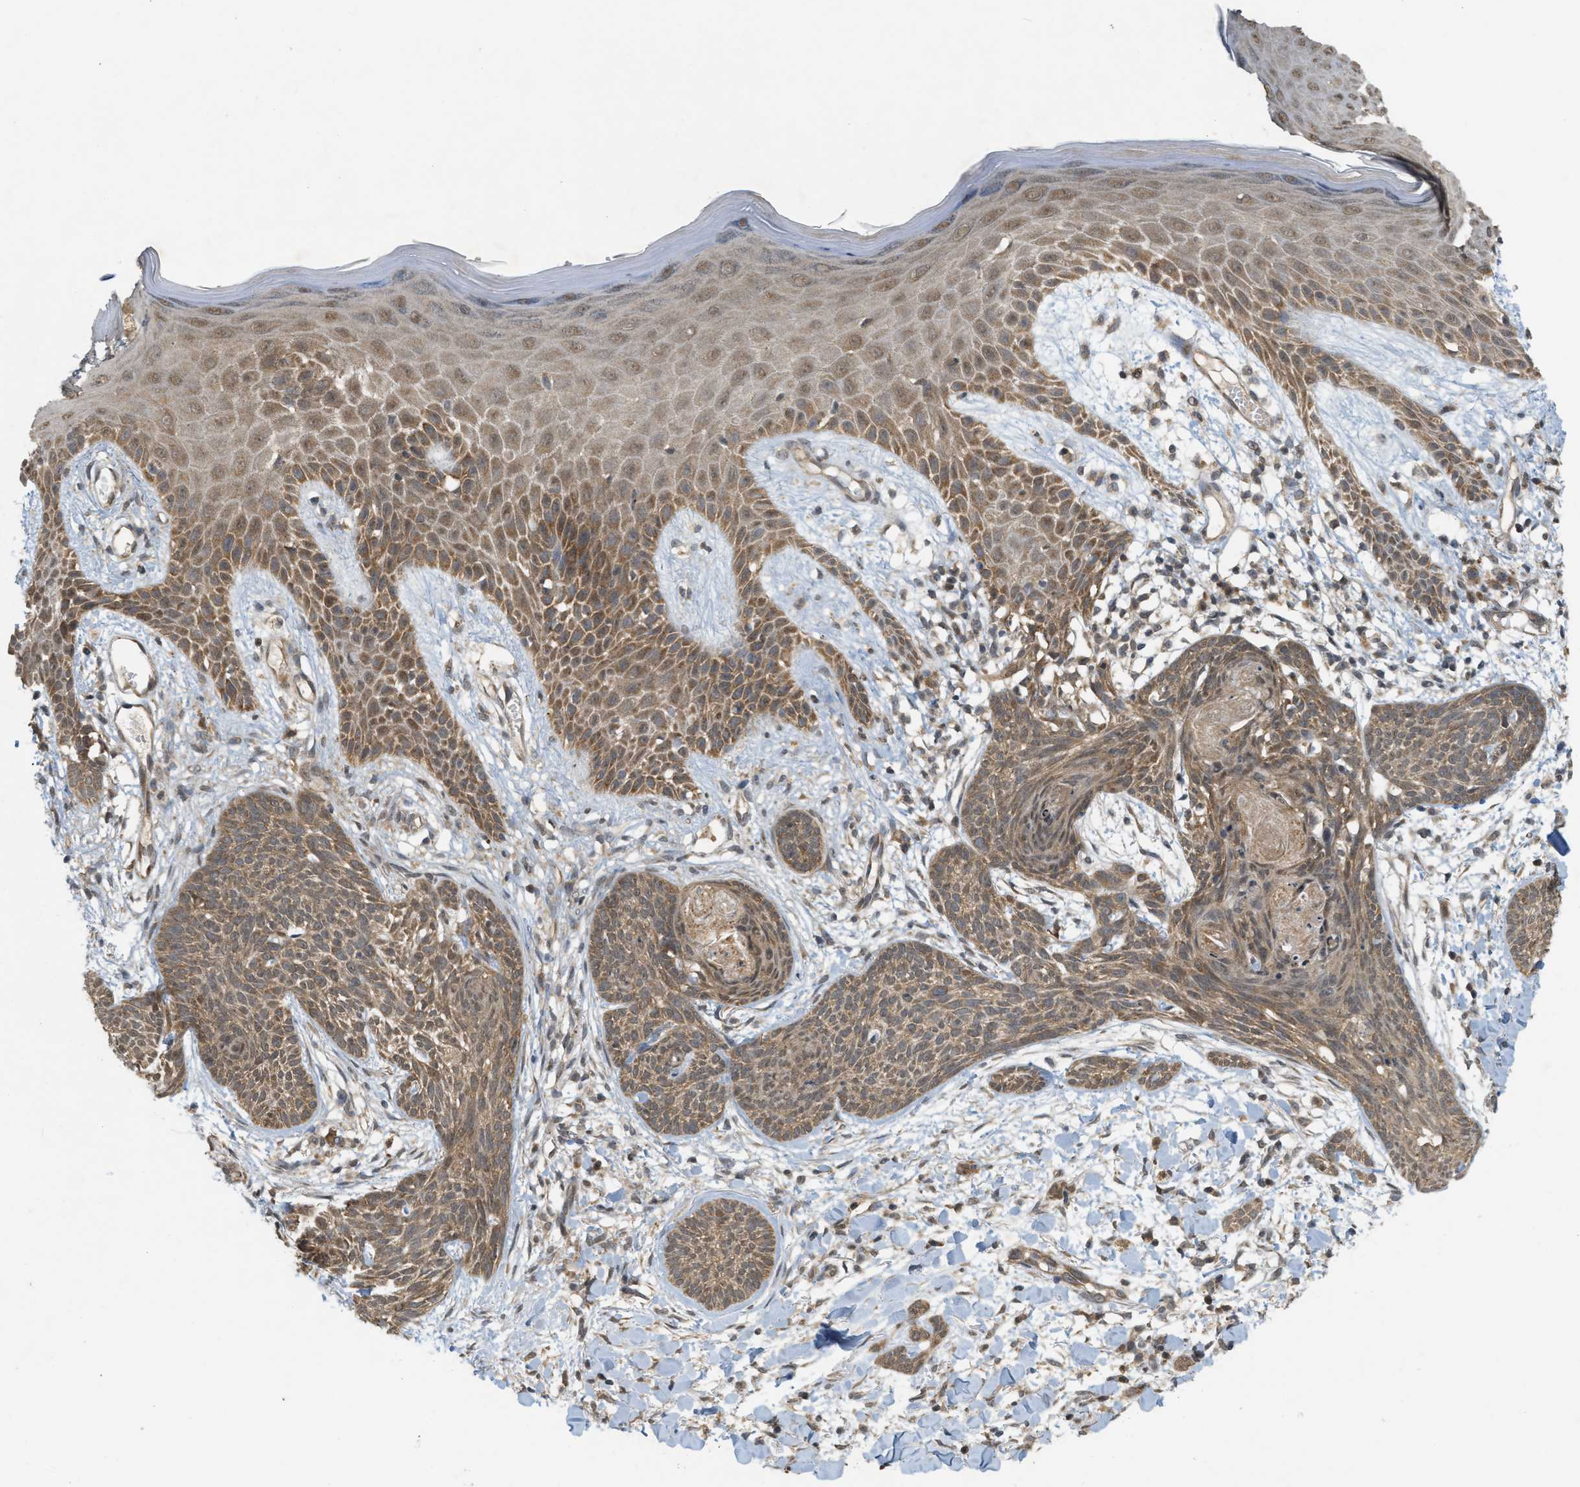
{"staining": {"intensity": "moderate", "quantity": ">75%", "location": "cytoplasmic/membranous"}, "tissue": "skin cancer", "cell_type": "Tumor cells", "image_type": "cancer", "snomed": [{"axis": "morphology", "description": "Basal cell carcinoma"}, {"axis": "topography", "description": "Skin"}], "caption": "Immunohistochemical staining of human basal cell carcinoma (skin) exhibits medium levels of moderate cytoplasmic/membranous expression in approximately >75% of tumor cells.", "gene": "PRKD1", "patient": {"sex": "female", "age": 59}}